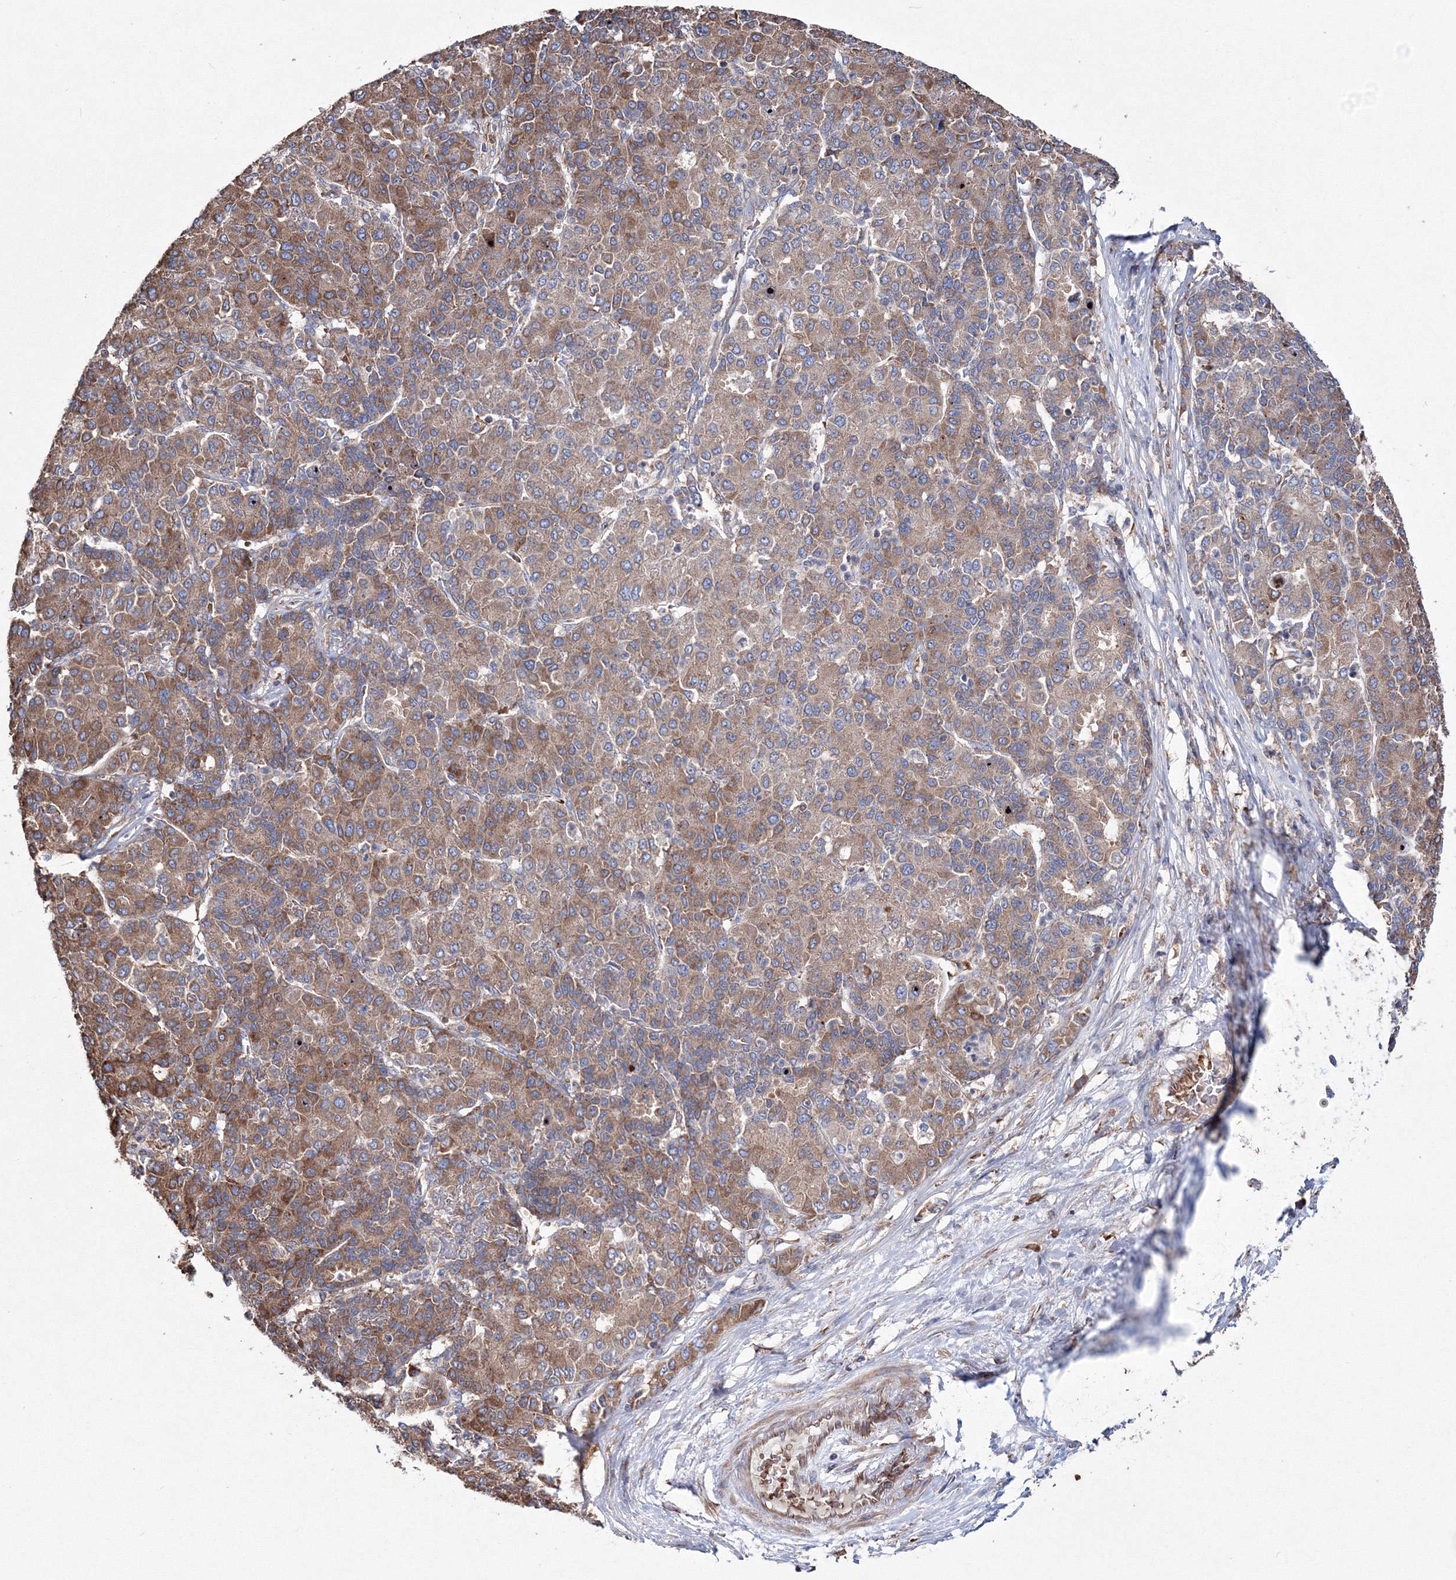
{"staining": {"intensity": "moderate", "quantity": ">75%", "location": "cytoplasmic/membranous"}, "tissue": "liver cancer", "cell_type": "Tumor cells", "image_type": "cancer", "snomed": [{"axis": "morphology", "description": "Carcinoma, Hepatocellular, NOS"}, {"axis": "topography", "description": "Liver"}], "caption": "Immunohistochemistry photomicrograph of neoplastic tissue: human liver hepatocellular carcinoma stained using immunohistochemistry (IHC) reveals medium levels of moderate protein expression localized specifically in the cytoplasmic/membranous of tumor cells, appearing as a cytoplasmic/membranous brown color.", "gene": "VPS8", "patient": {"sex": "male", "age": 65}}